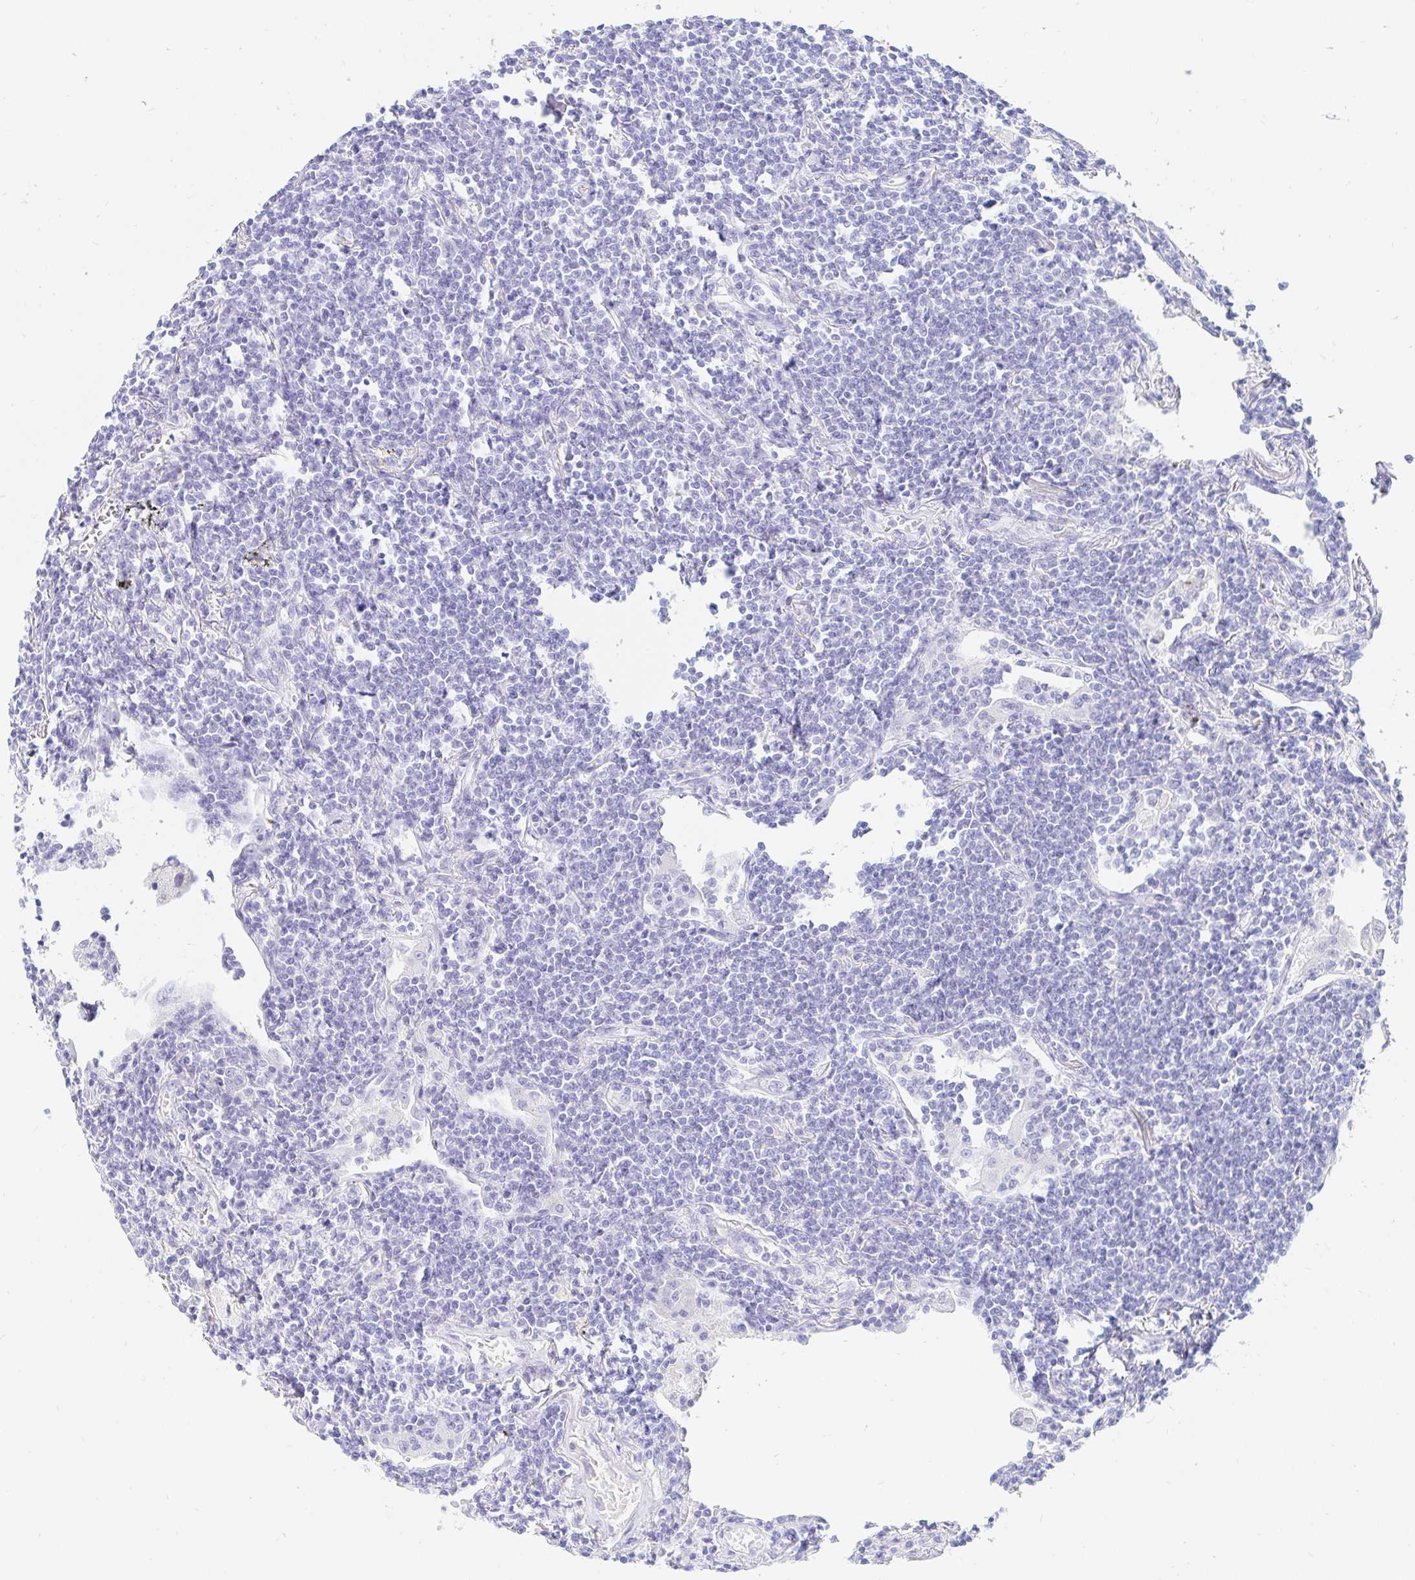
{"staining": {"intensity": "negative", "quantity": "none", "location": "none"}, "tissue": "lymphoma", "cell_type": "Tumor cells", "image_type": "cancer", "snomed": [{"axis": "morphology", "description": "Malignant lymphoma, non-Hodgkin's type, Low grade"}, {"axis": "topography", "description": "Lung"}], "caption": "Tumor cells are negative for protein expression in human lymphoma.", "gene": "OR6T1", "patient": {"sex": "female", "age": 71}}